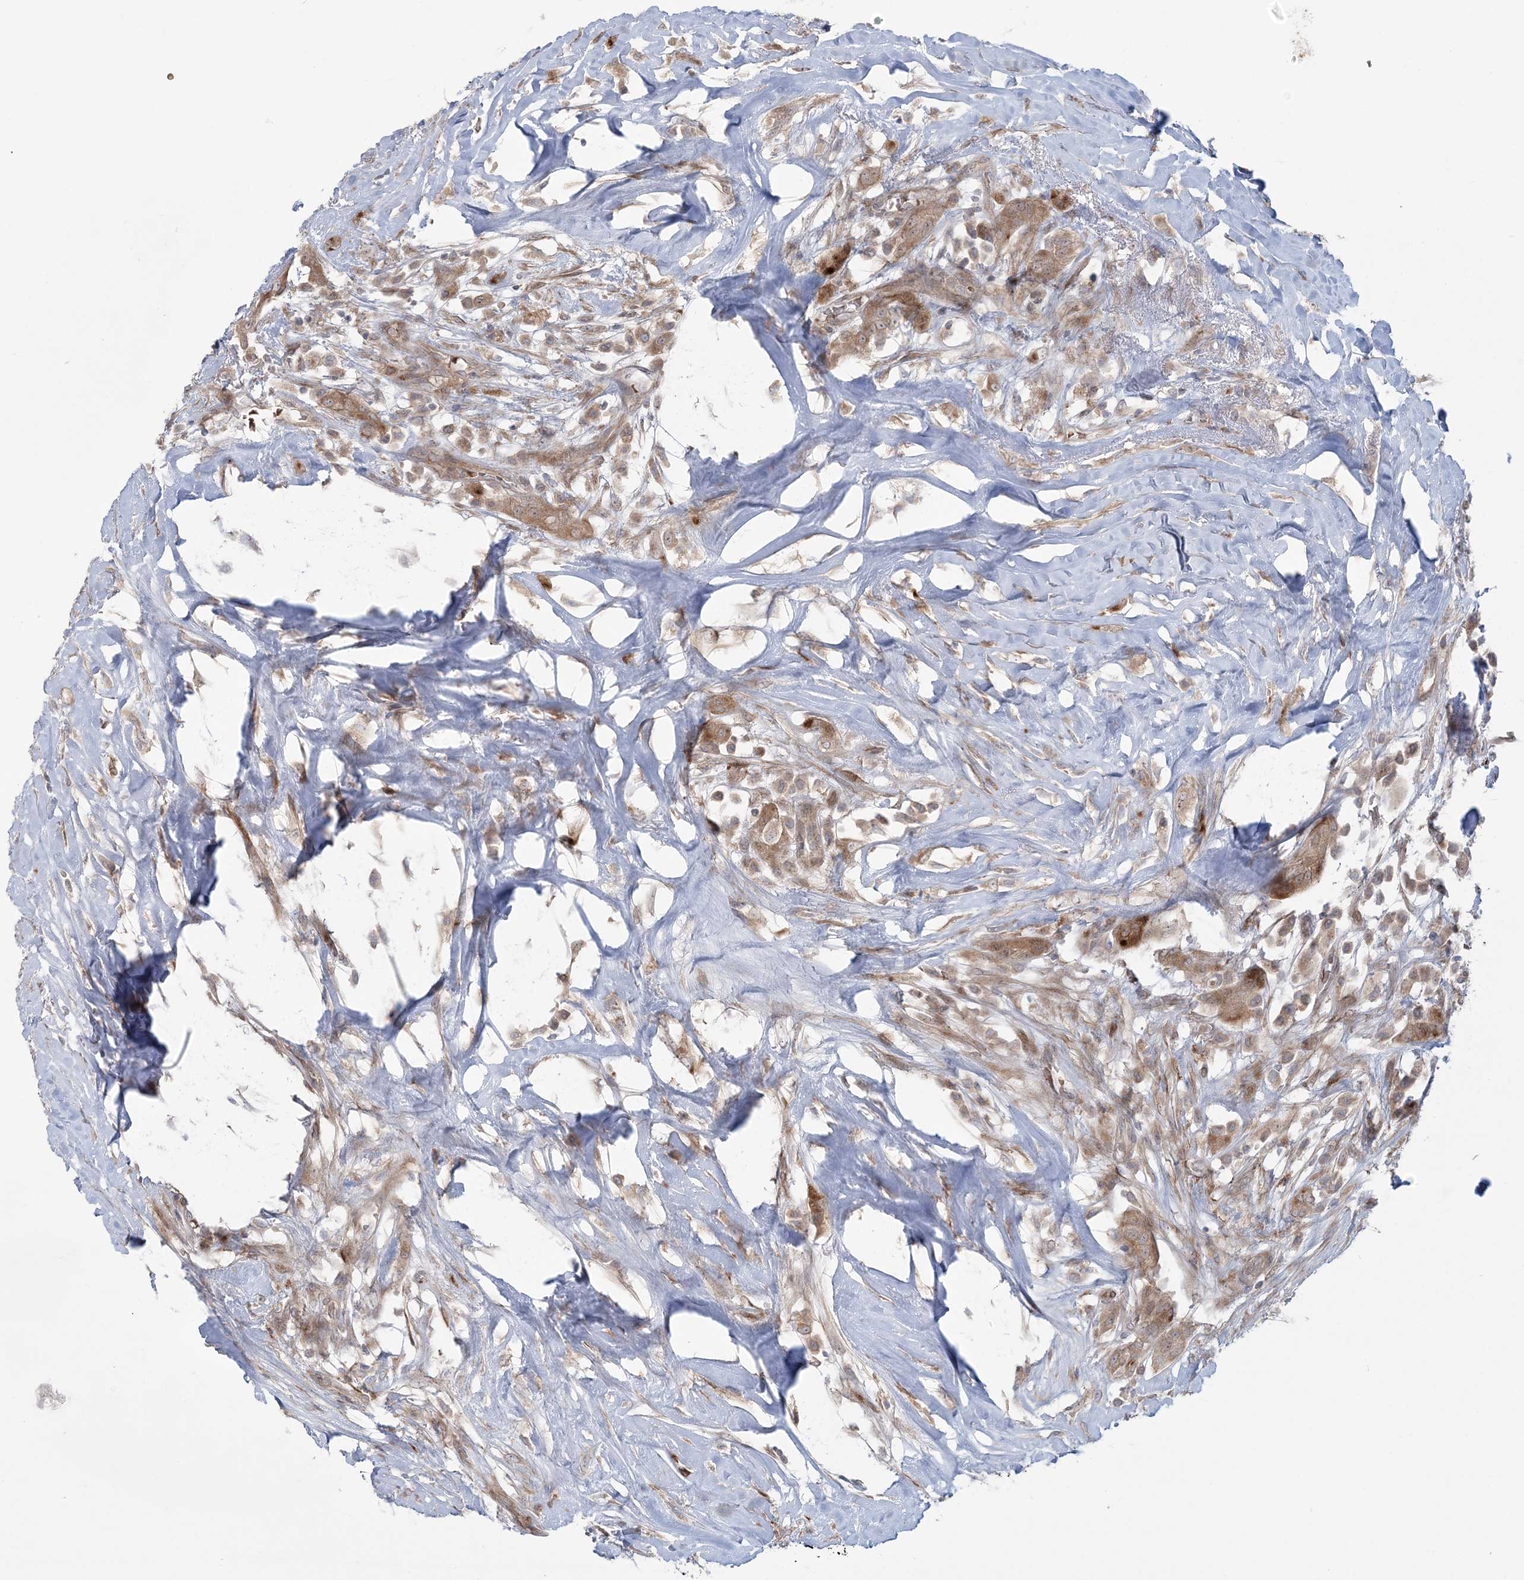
{"staining": {"intensity": "moderate", "quantity": ">75%", "location": "cytoplasmic/membranous"}, "tissue": "thyroid cancer", "cell_type": "Tumor cells", "image_type": "cancer", "snomed": [{"axis": "morphology", "description": "Papillary adenocarcinoma, NOS"}, {"axis": "topography", "description": "Thyroid gland"}], "caption": "This micrograph exhibits thyroid papillary adenocarcinoma stained with immunohistochemistry to label a protein in brown. The cytoplasmic/membranous of tumor cells show moderate positivity for the protein. Nuclei are counter-stained blue.", "gene": "NUDT9", "patient": {"sex": "female", "age": 59}}